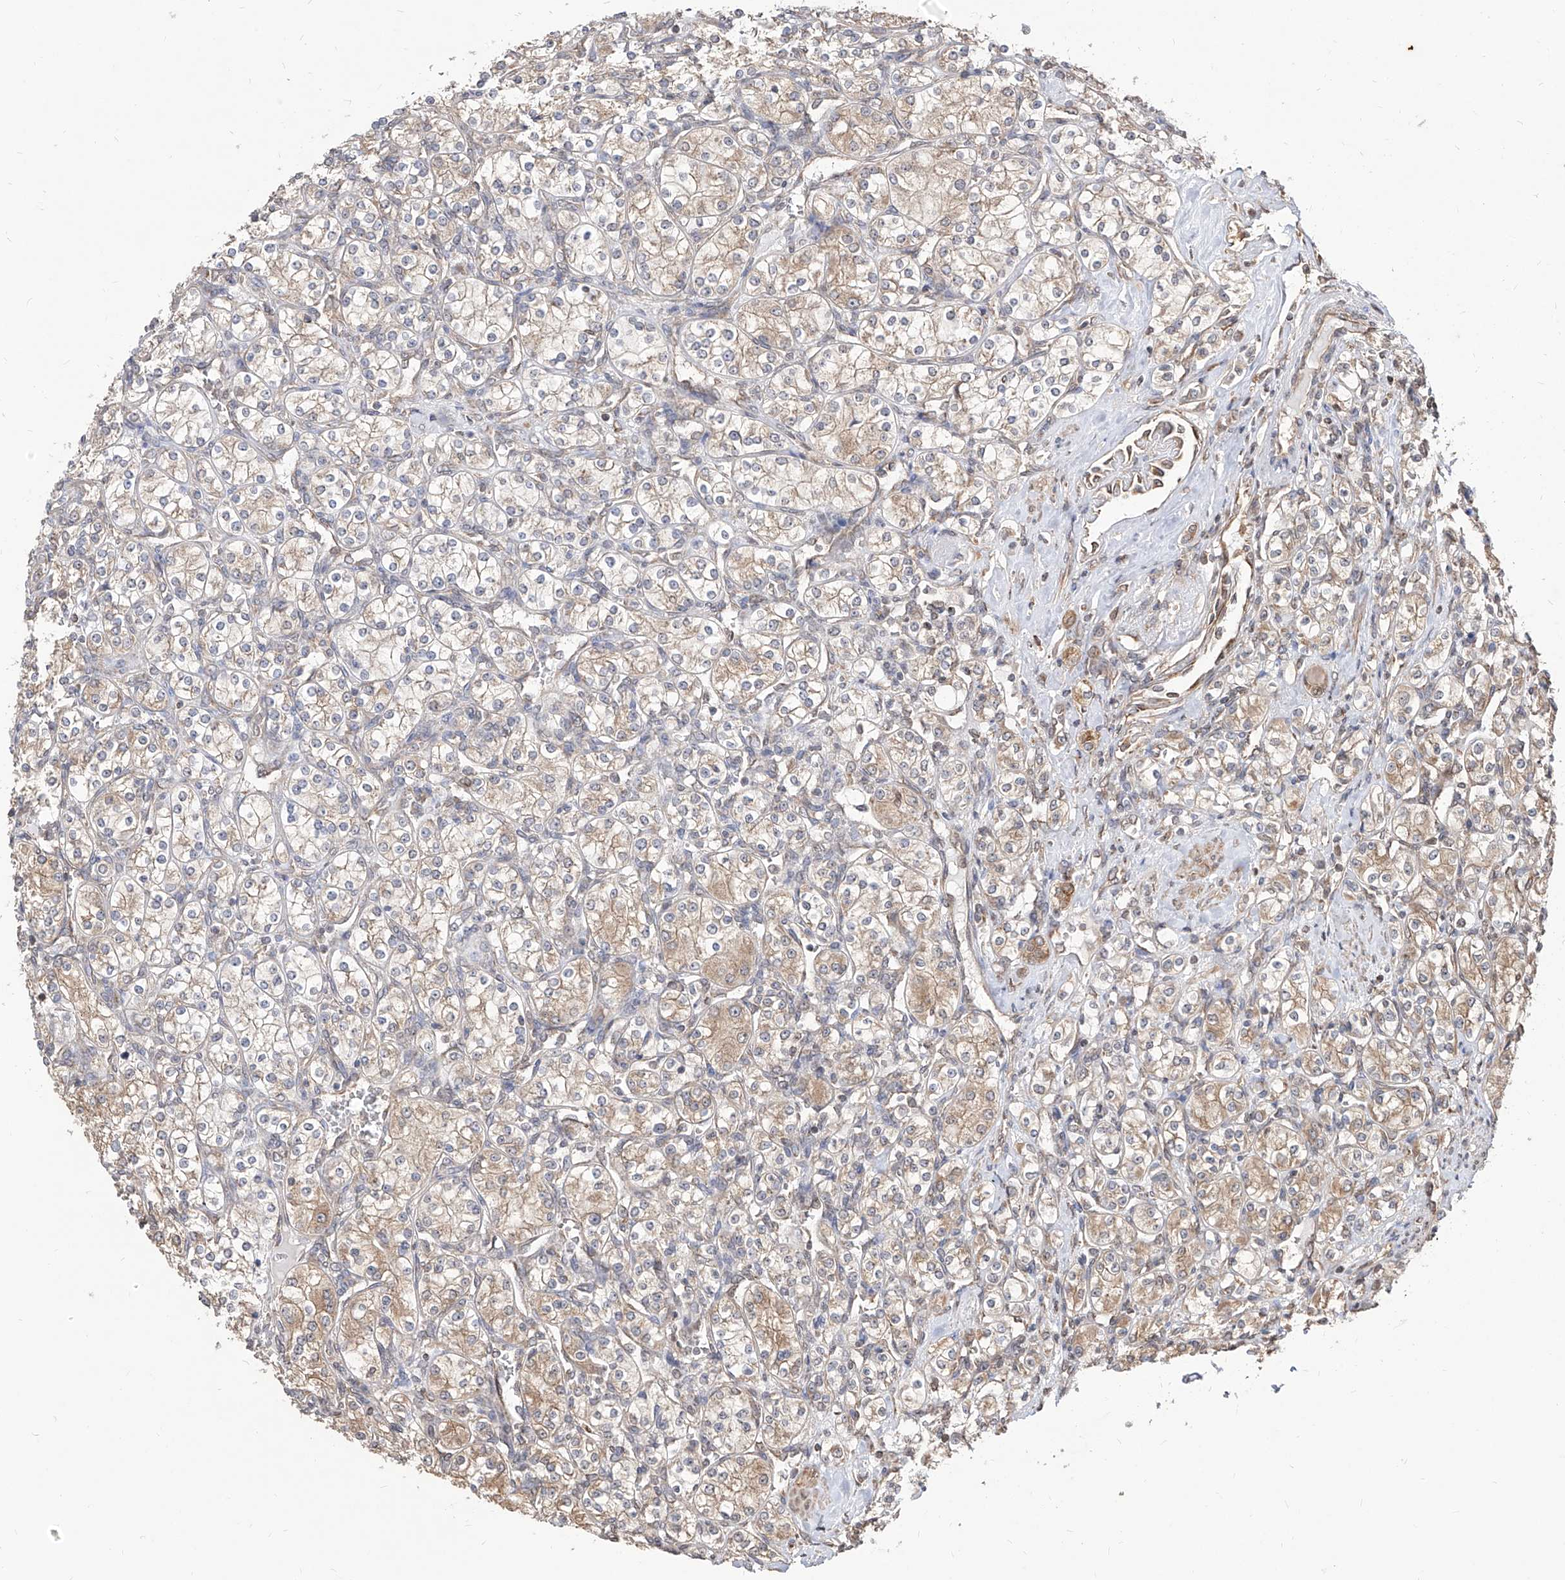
{"staining": {"intensity": "weak", "quantity": ">75%", "location": "cytoplasmic/membranous"}, "tissue": "renal cancer", "cell_type": "Tumor cells", "image_type": "cancer", "snomed": [{"axis": "morphology", "description": "Adenocarcinoma, NOS"}, {"axis": "topography", "description": "Kidney"}], "caption": "Approximately >75% of tumor cells in human renal adenocarcinoma display weak cytoplasmic/membranous protein expression as visualized by brown immunohistochemical staining.", "gene": "C8orf82", "patient": {"sex": "male", "age": 77}}